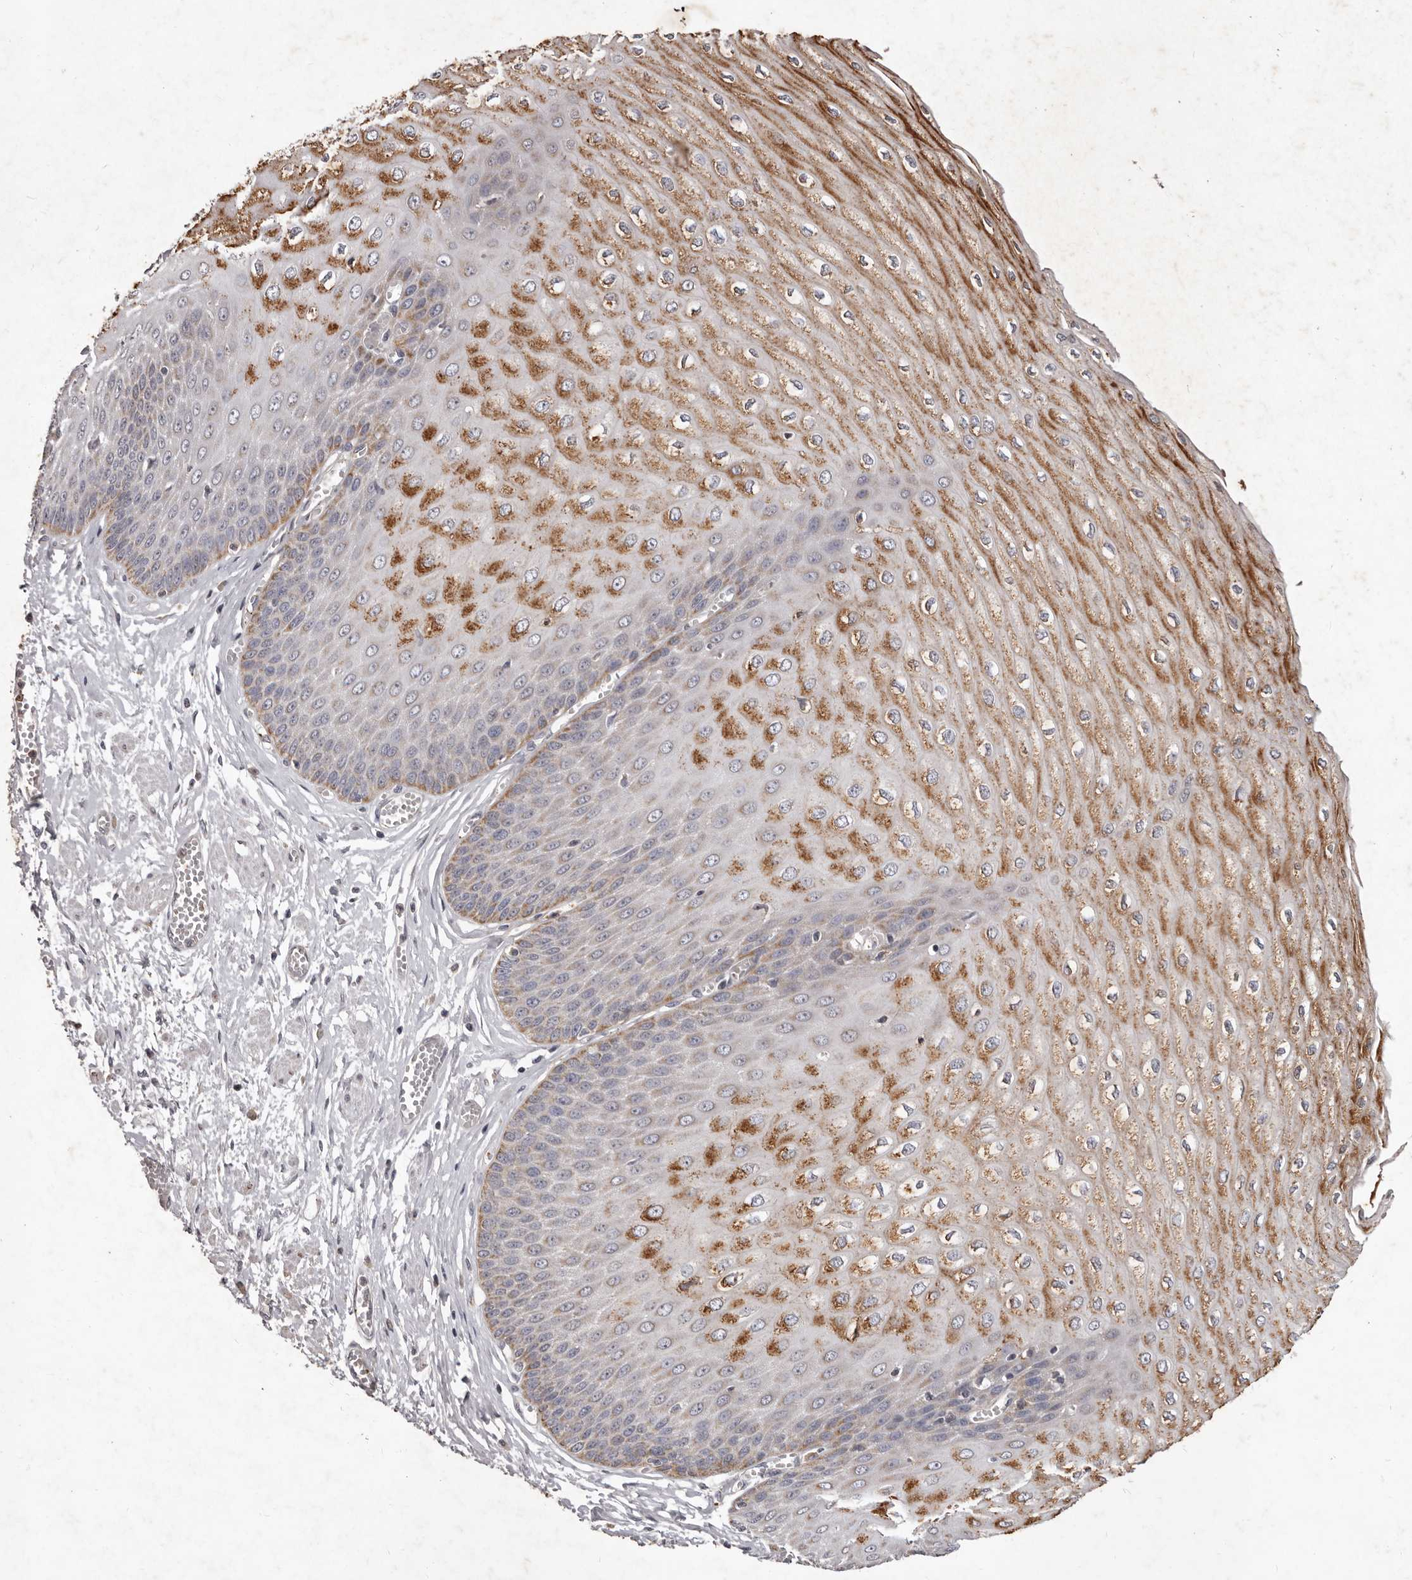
{"staining": {"intensity": "moderate", "quantity": ">75%", "location": "cytoplasmic/membranous"}, "tissue": "esophagus", "cell_type": "Squamous epithelial cells", "image_type": "normal", "snomed": [{"axis": "morphology", "description": "Normal tissue, NOS"}, {"axis": "topography", "description": "Esophagus"}], "caption": "Immunohistochemical staining of benign human esophagus demonstrates moderate cytoplasmic/membranous protein expression in approximately >75% of squamous epithelial cells. (DAB IHC, brown staining for protein, blue staining for nuclei).", "gene": "CXCL14", "patient": {"sex": "male", "age": 60}}